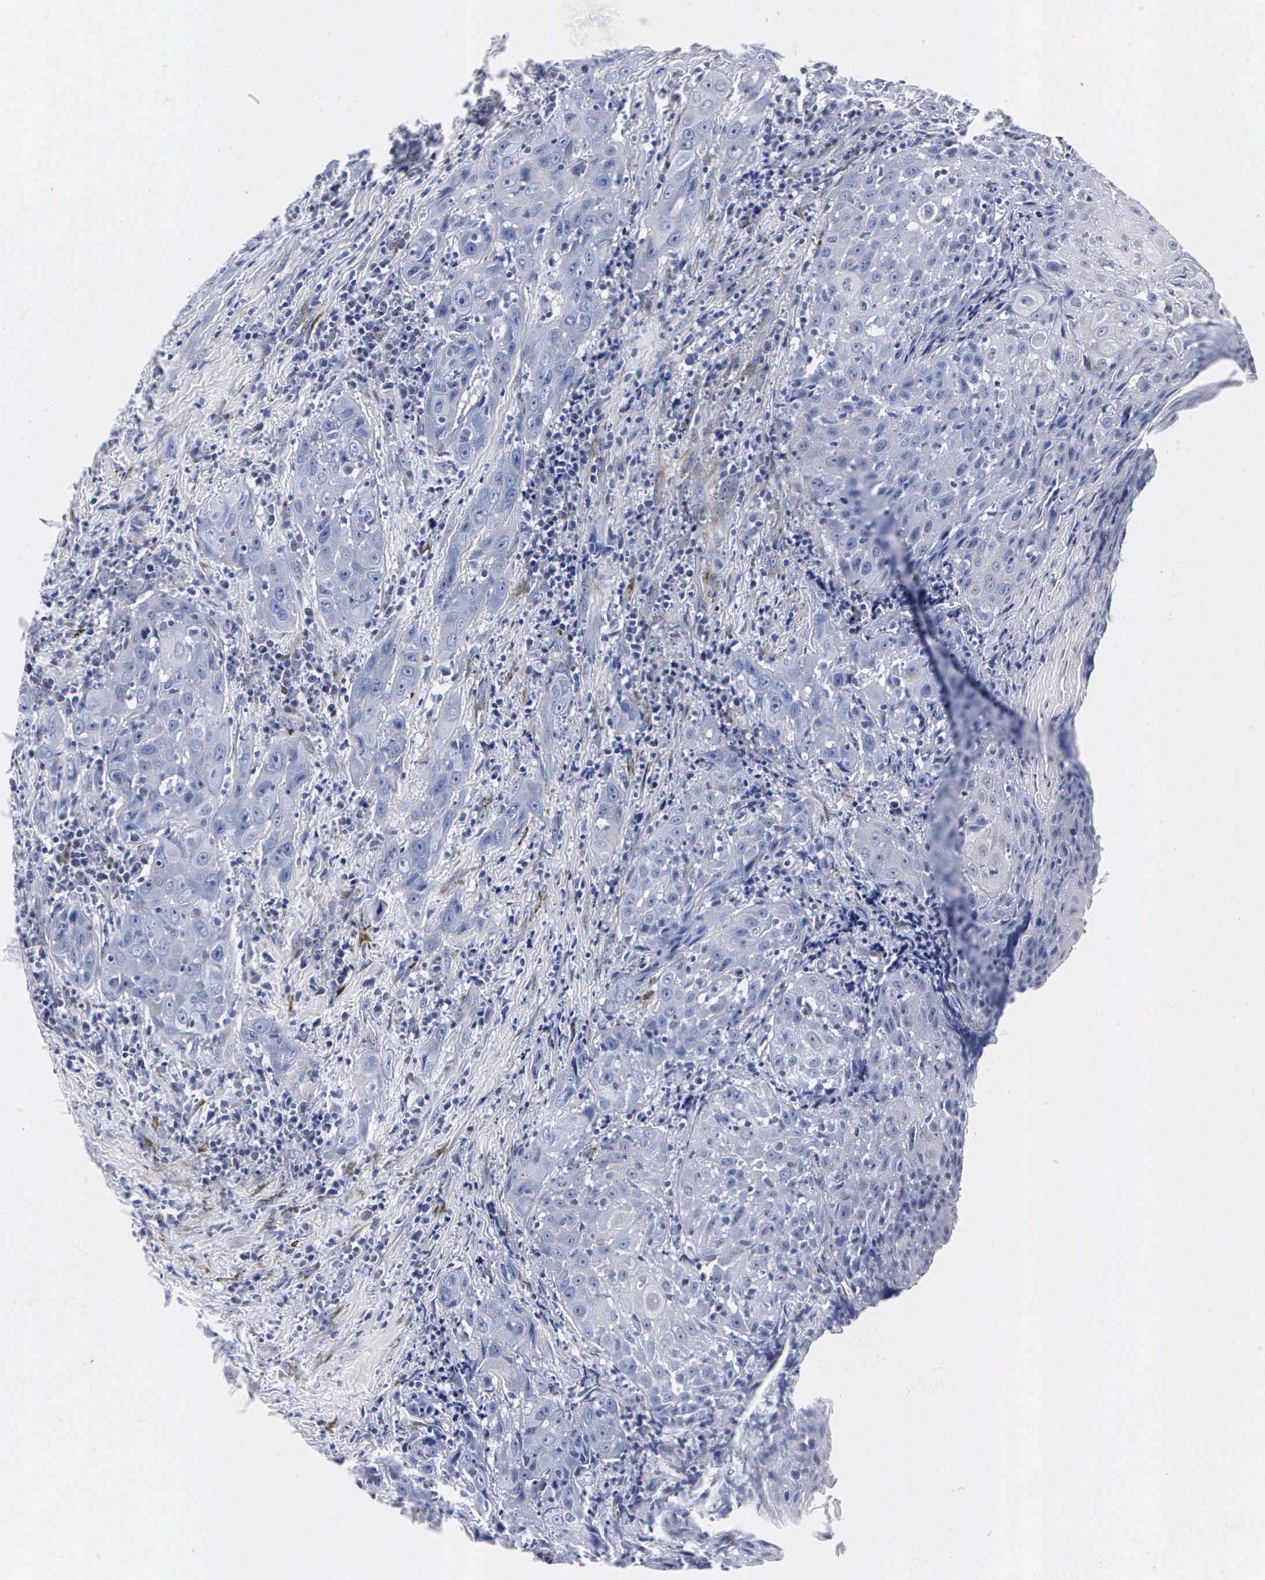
{"staining": {"intensity": "negative", "quantity": "none", "location": "none"}, "tissue": "head and neck cancer", "cell_type": "Tumor cells", "image_type": "cancer", "snomed": [{"axis": "morphology", "description": "Squamous cell carcinoma, NOS"}, {"axis": "topography", "description": "Oral tissue"}, {"axis": "topography", "description": "Head-Neck"}], "caption": "Head and neck cancer (squamous cell carcinoma) was stained to show a protein in brown. There is no significant expression in tumor cells. (Brightfield microscopy of DAB (3,3'-diaminobenzidine) immunohistochemistry at high magnification).", "gene": "ENO2", "patient": {"sex": "female", "age": 82}}